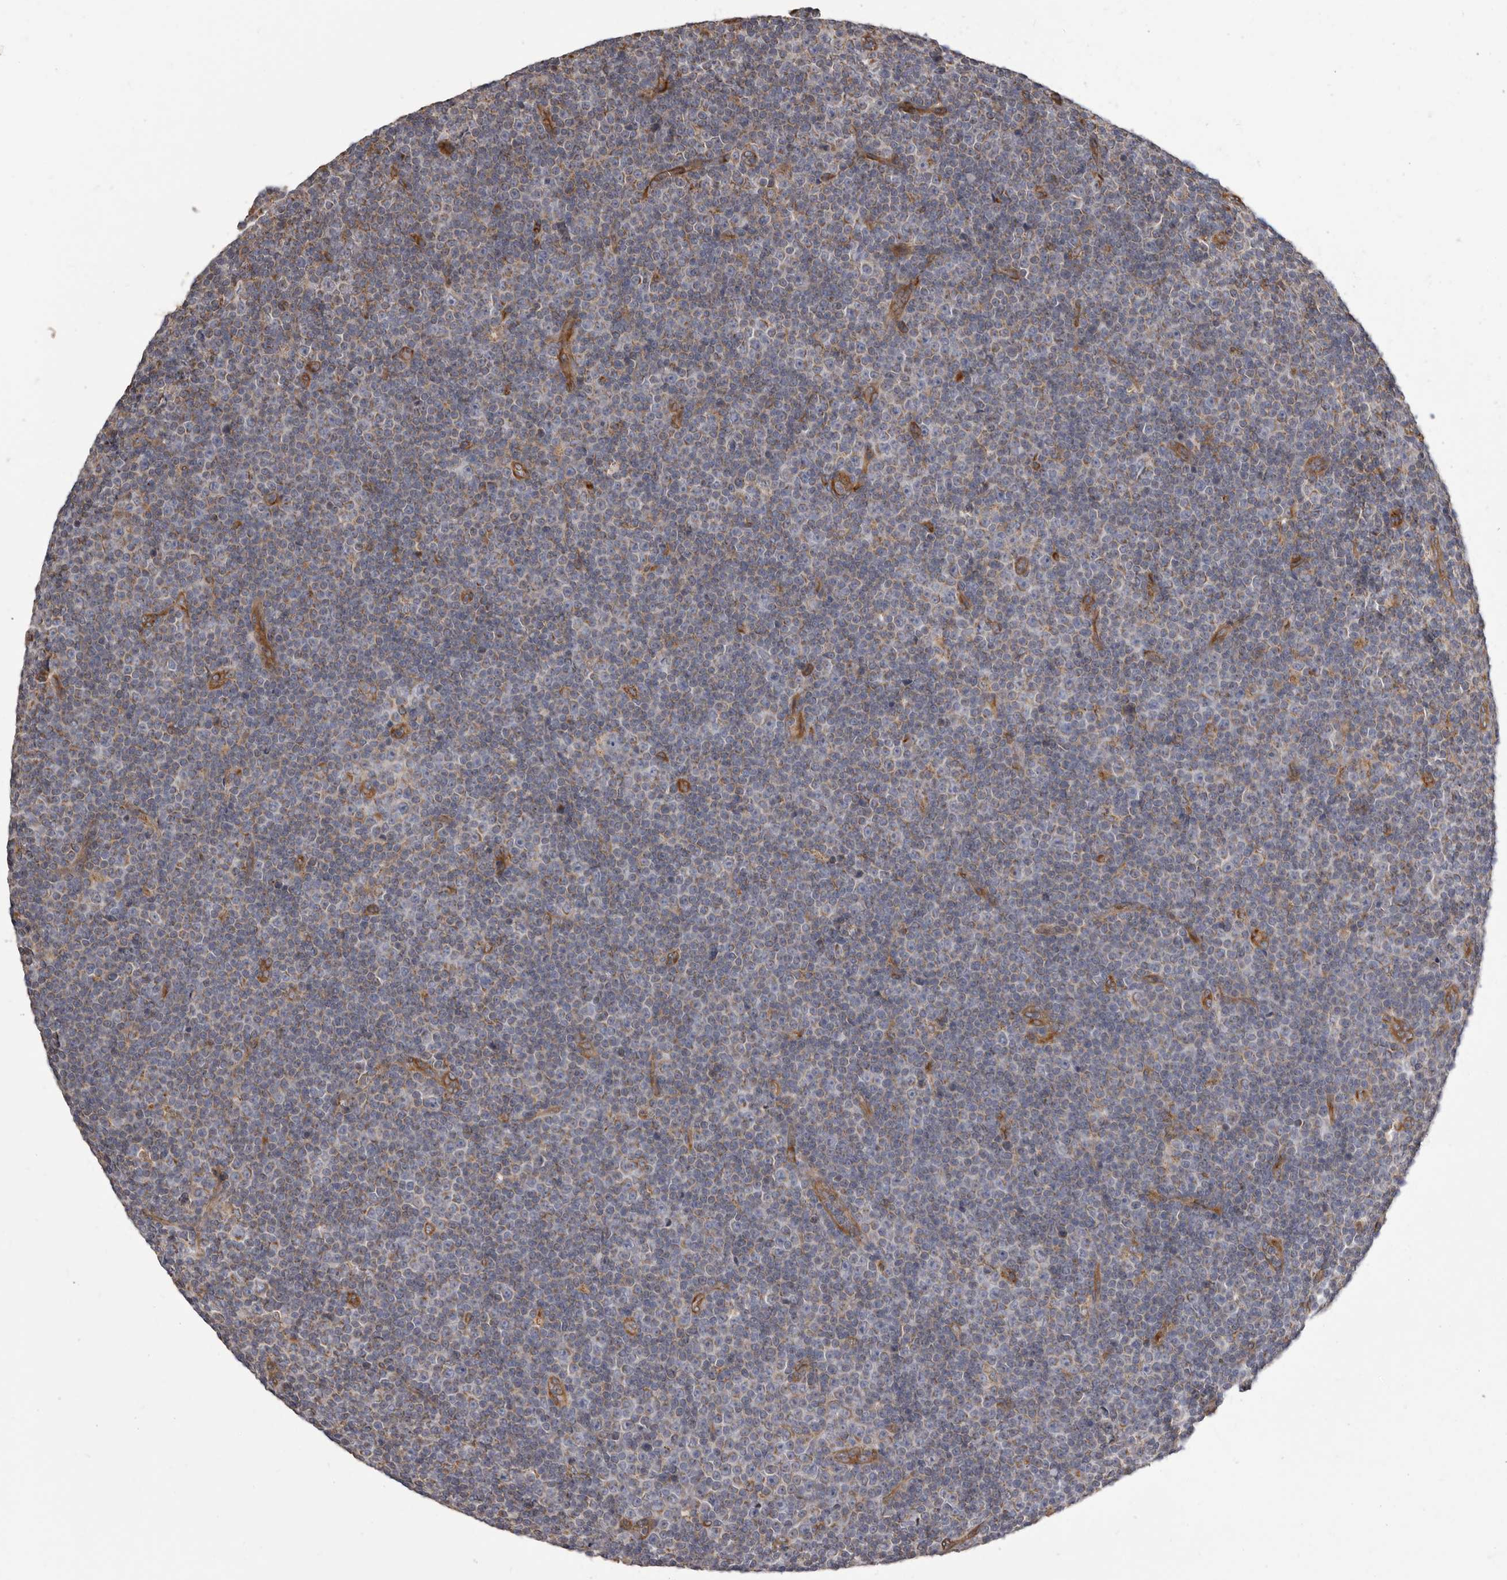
{"staining": {"intensity": "negative", "quantity": "none", "location": "none"}, "tissue": "lymphoma", "cell_type": "Tumor cells", "image_type": "cancer", "snomed": [{"axis": "morphology", "description": "Malignant lymphoma, non-Hodgkin's type, Low grade"}, {"axis": "topography", "description": "Lymph node"}], "caption": "Tumor cells are negative for protein expression in human malignant lymphoma, non-Hodgkin's type (low-grade).", "gene": "ENAH", "patient": {"sex": "female", "age": 67}}